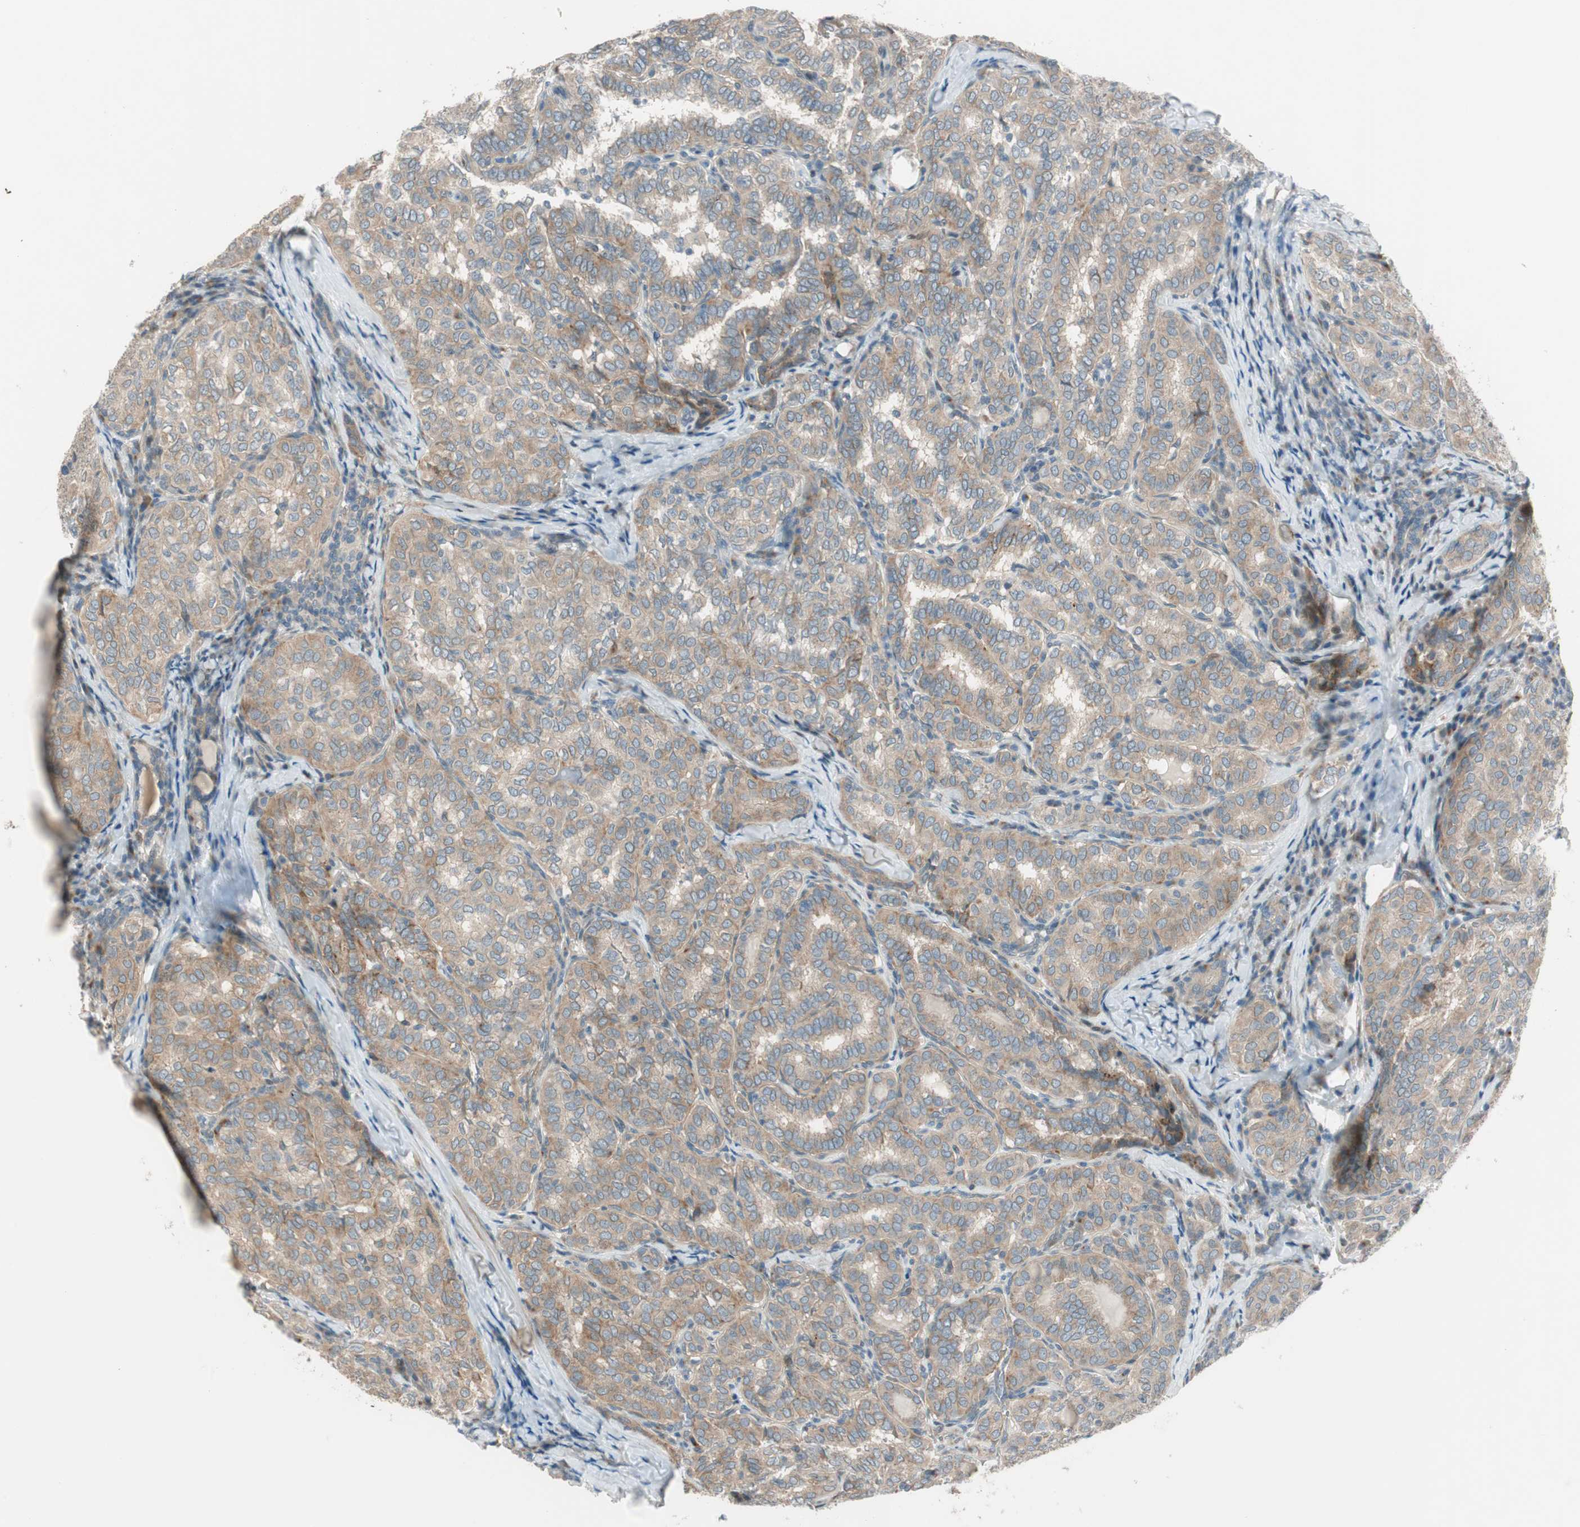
{"staining": {"intensity": "moderate", "quantity": ">75%", "location": "cytoplasmic/membranous"}, "tissue": "thyroid cancer", "cell_type": "Tumor cells", "image_type": "cancer", "snomed": [{"axis": "morphology", "description": "Normal tissue, NOS"}, {"axis": "morphology", "description": "Papillary adenocarcinoma, NOS"}, {"axis": "topography", "description": "Thyroid gland"}], "caption": "Thyroid cancer (papillary adenocarcinoma) stained with DAB (3,3'-diaminobenzidine) immunohistochemistry (IHC) displays medium levels of moderate cytoplasmic/membranous expression in approximately >75% of tumor cells.", "gene": "CGRRF1", "patient": {"sex": "female", "age": 30}}